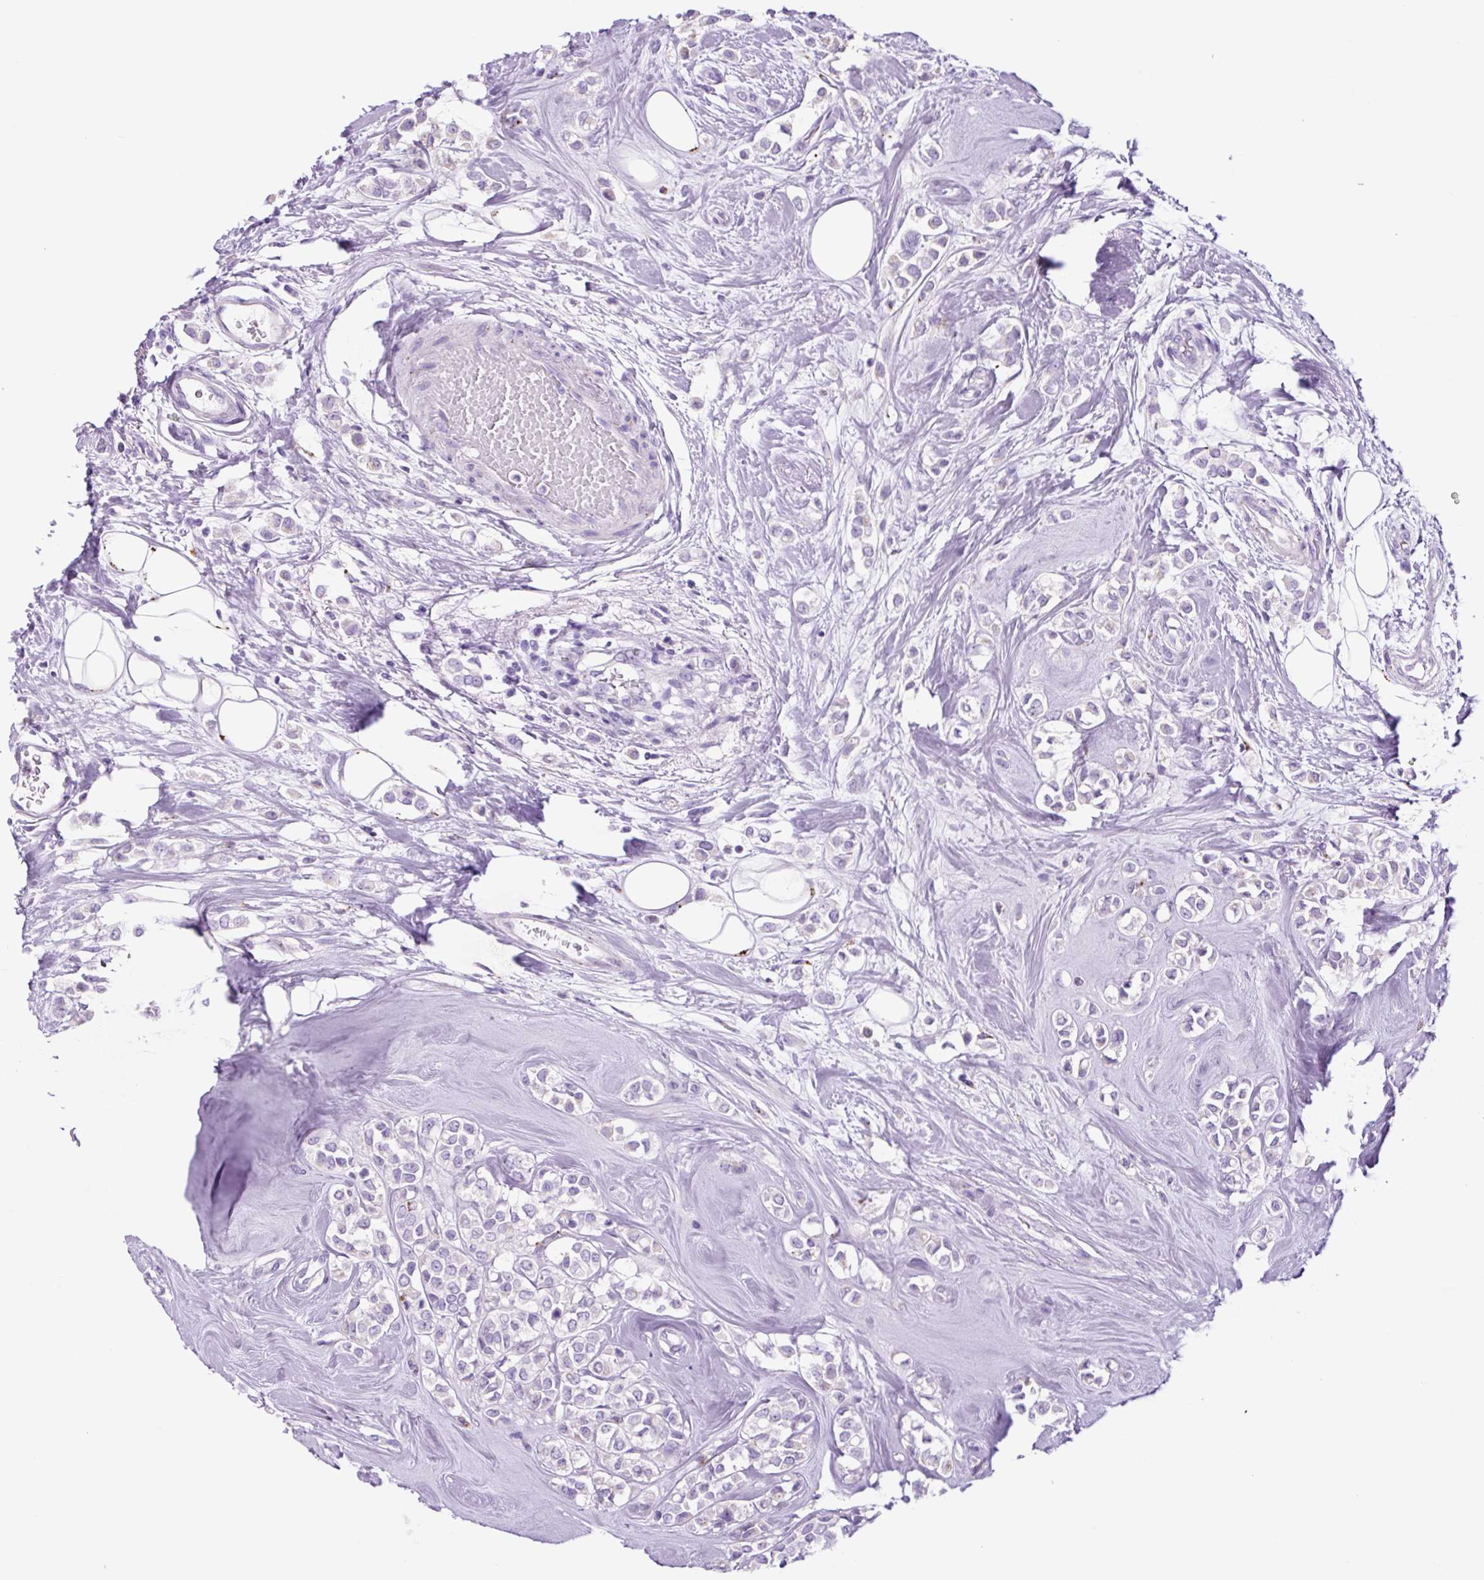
{"staining": {"intensity": "negative", "quantity": "none", "location": "none"}, "tissue": "breast cancer", "cell_type": "Tumor cells", "image_type": "cancer", "snomed": [{"axis": "morphology", "description": "Lobular carcinoma"}, {"axis": "topography", "description": "Breast"}], "caption": "Immunohistochemistry (IHC) photomicrograph of neoplastic tissue: human lobular carcinoma (breast) stained with DAB shows no significant protein staining in tumor cells. The staining was performed using DAB to visualize the protein expression in brown, while the nuclei were stained in blue with hematoxylin (Magnification: 20x).", "gene": "LCN10", "patient": {"sex": "female", "age": 68}}